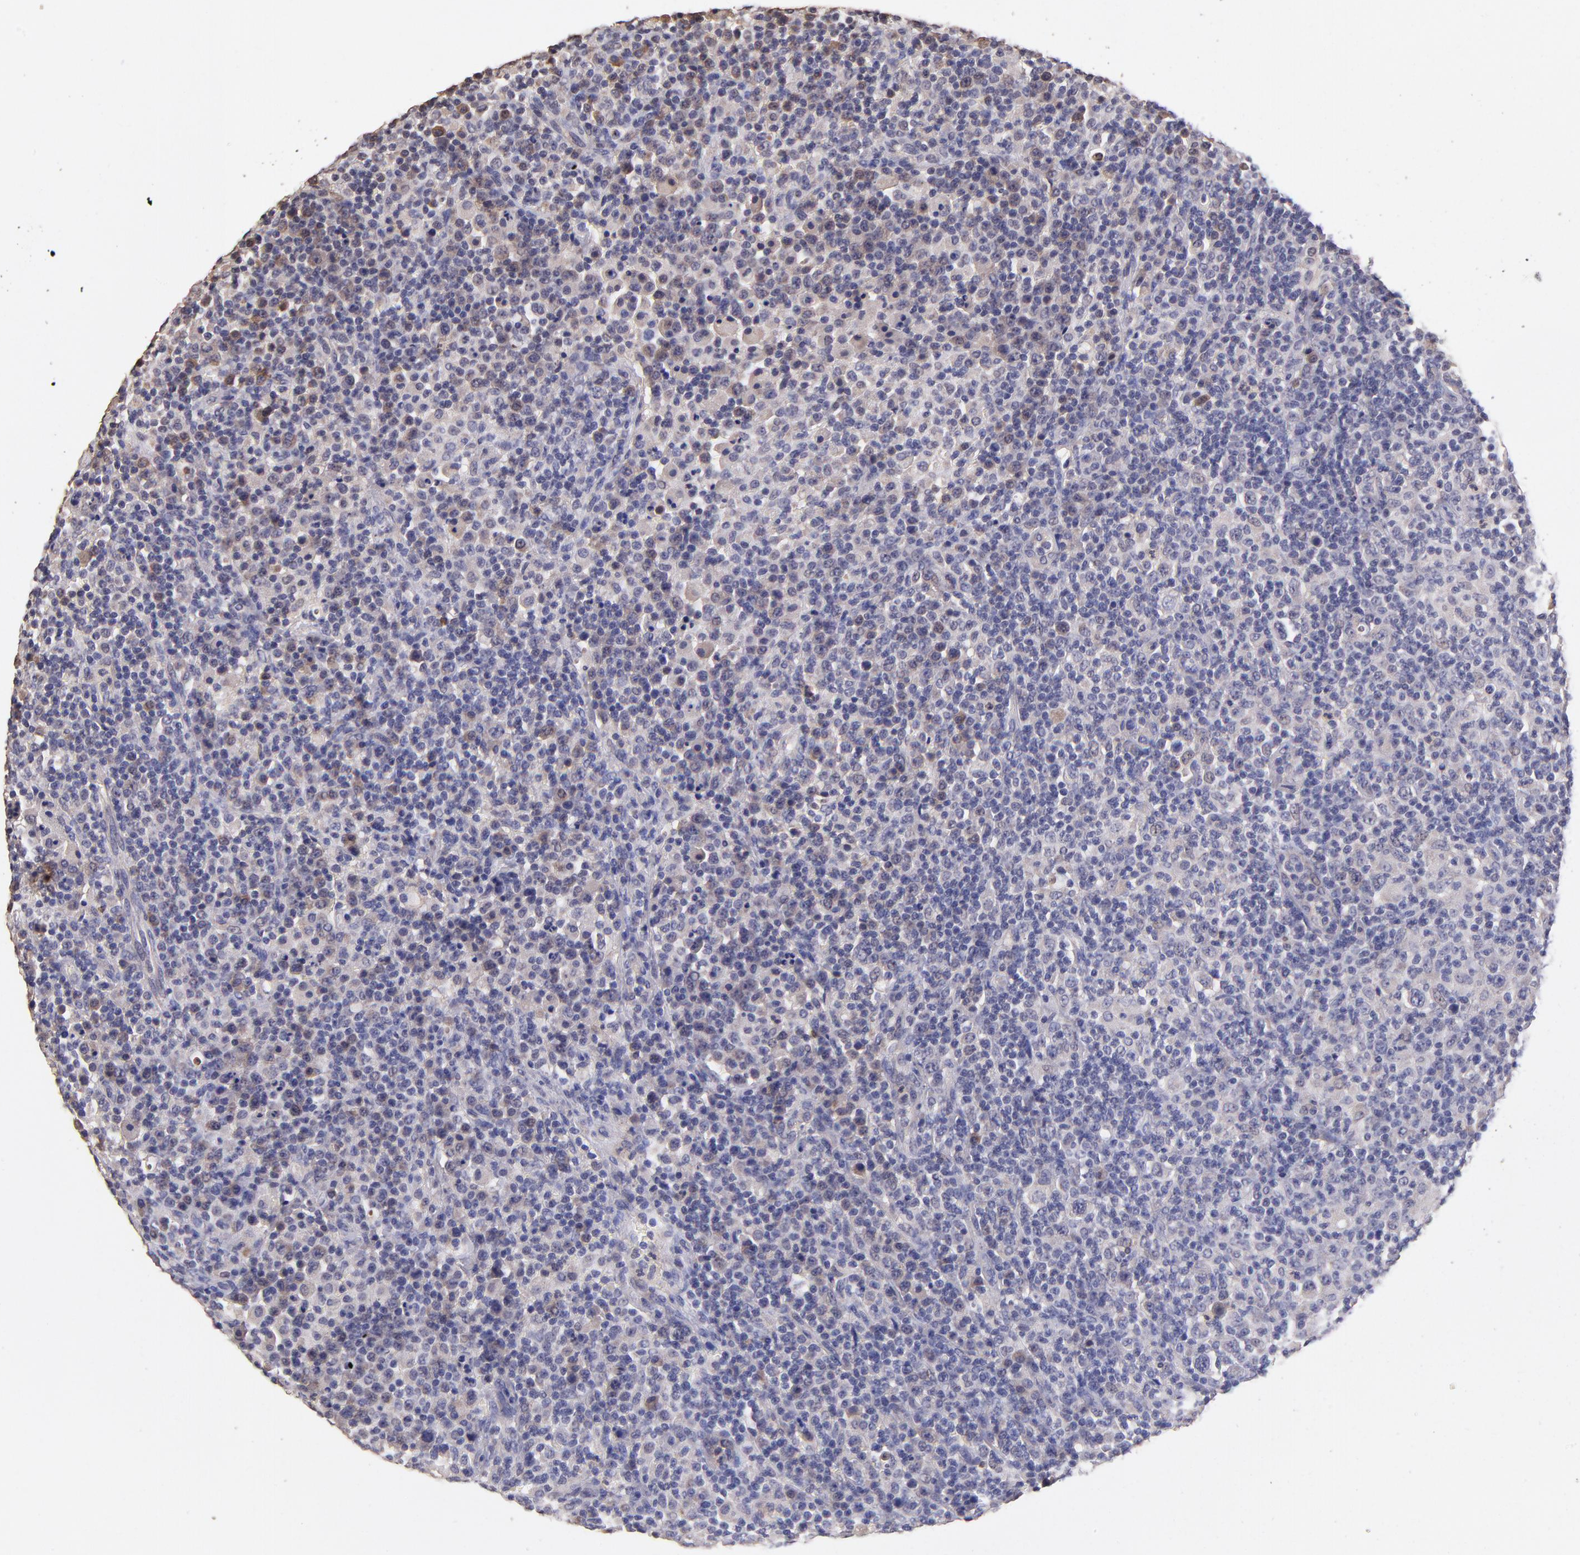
{"staining": {"intensity": "moderate", "quantity": "<25%", "location": "cytoplasmic/membranous"}, "tissue": "lymphoma", "cell_type": "Tumor cells", "image_type": "cancer", "snomed": [{"axis": "morphology", "description": "Hodgkin's disease, NOS"}, {"axis": "topography", "description": "Lymph node"}], "caption": "The immunohistochemical stain highlights moderate cytoplasmic/membranous staining in tumor cells of lymphoma tissue.", "gene": "RNASEL", "patient": {"sex": "male", "age": 65}}